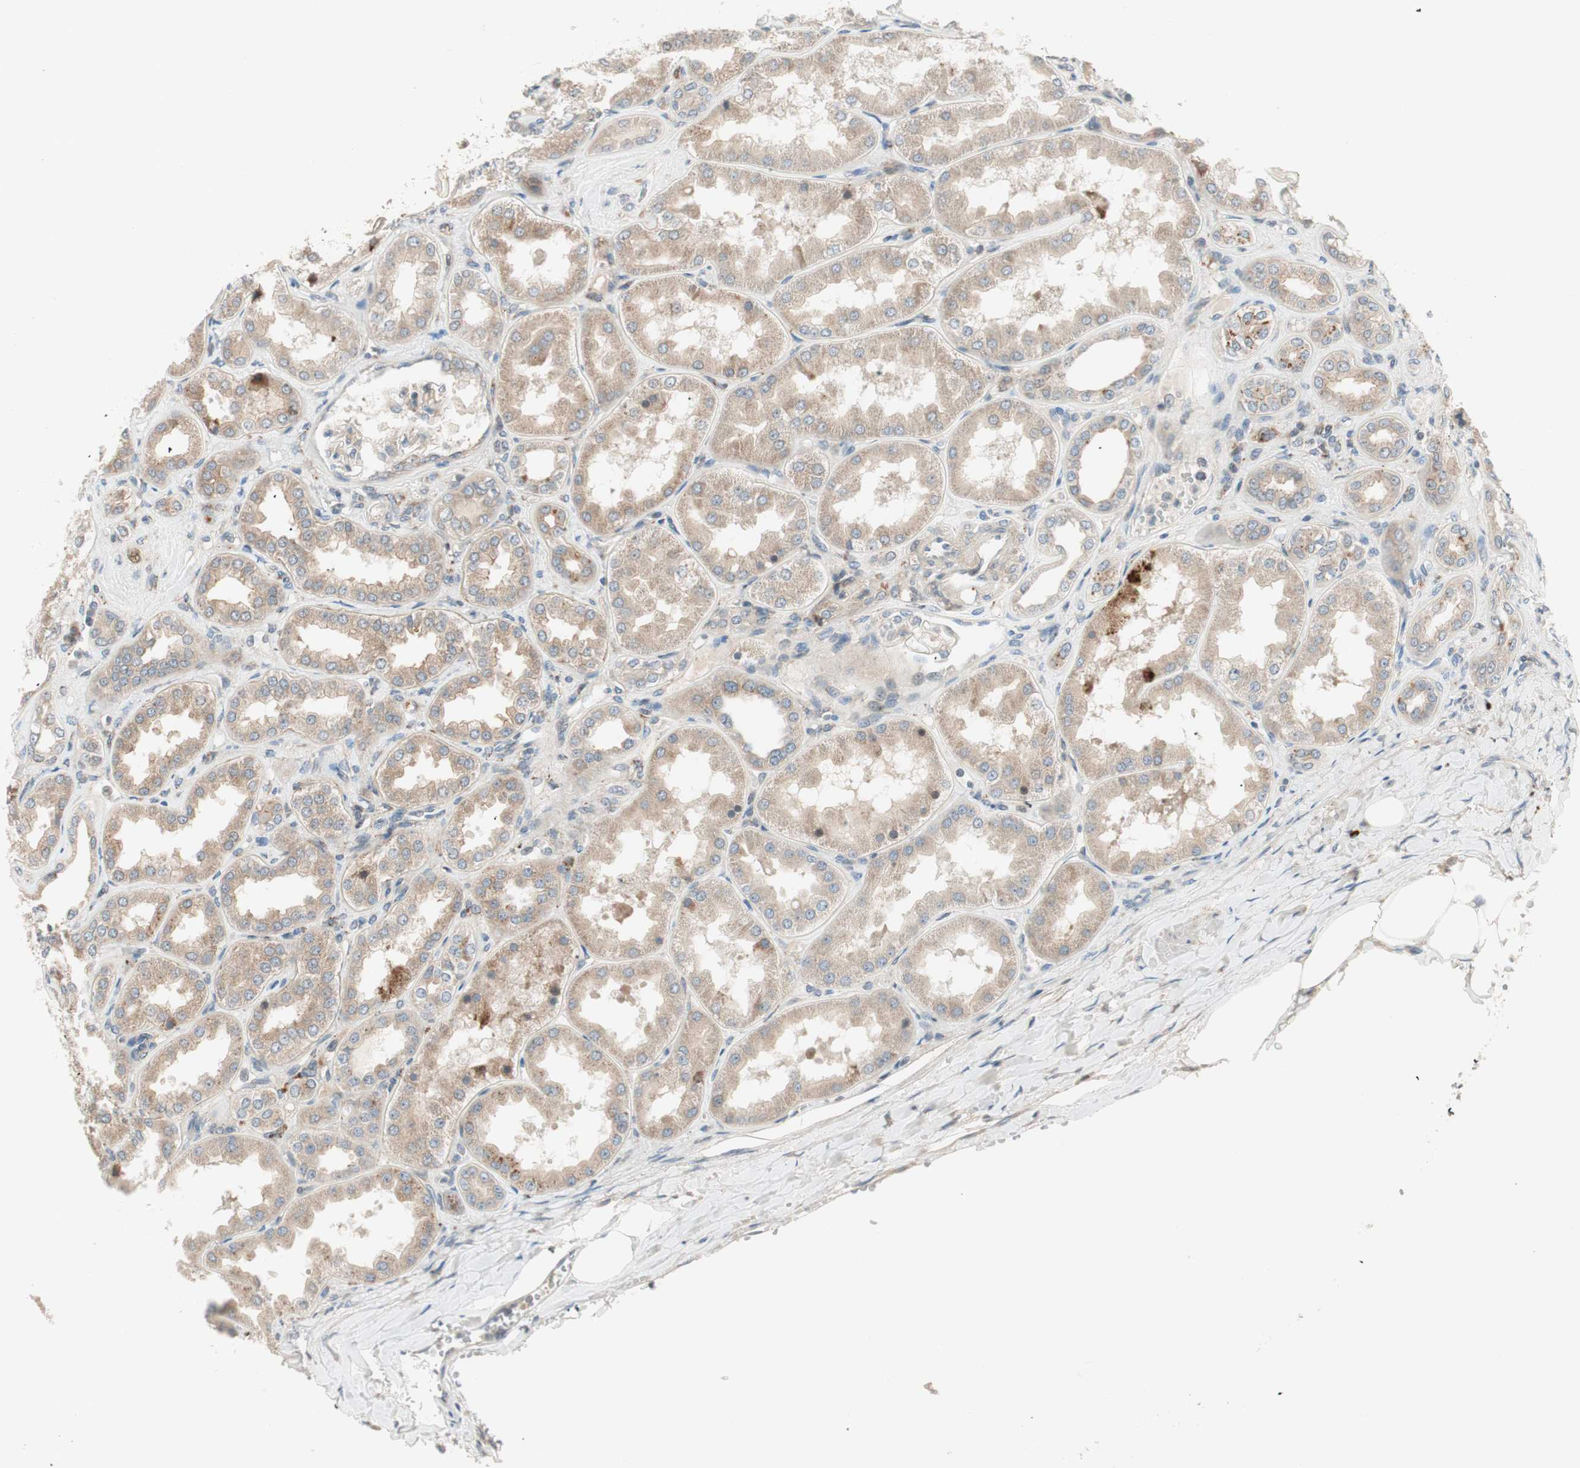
{"staining": {"intensity": "weak", "quantity": "25%-75%", "location": "cytoplasmic/membranous"}, "tissue": "kidney", "cell_type": "Cells in glomeruli", "image_type": "normal", "snomed": [{"axis": "morphology", "description": "Normal tissue, NOS"}, {"axis": "topography", "description": "Kidney"}], "caption": "Immunohistochemistry (IHC) histopathology image of normal kidney: kidney stained using IHC exhibits low levels of weak protein expression localized specifically in the cytoplasmic/membranous of cells in glomeruli, appearing as a cytoplasmic/membranous brown color.", "gene": "SFRP1", "patient": {"sex": "female", "age": 56}}